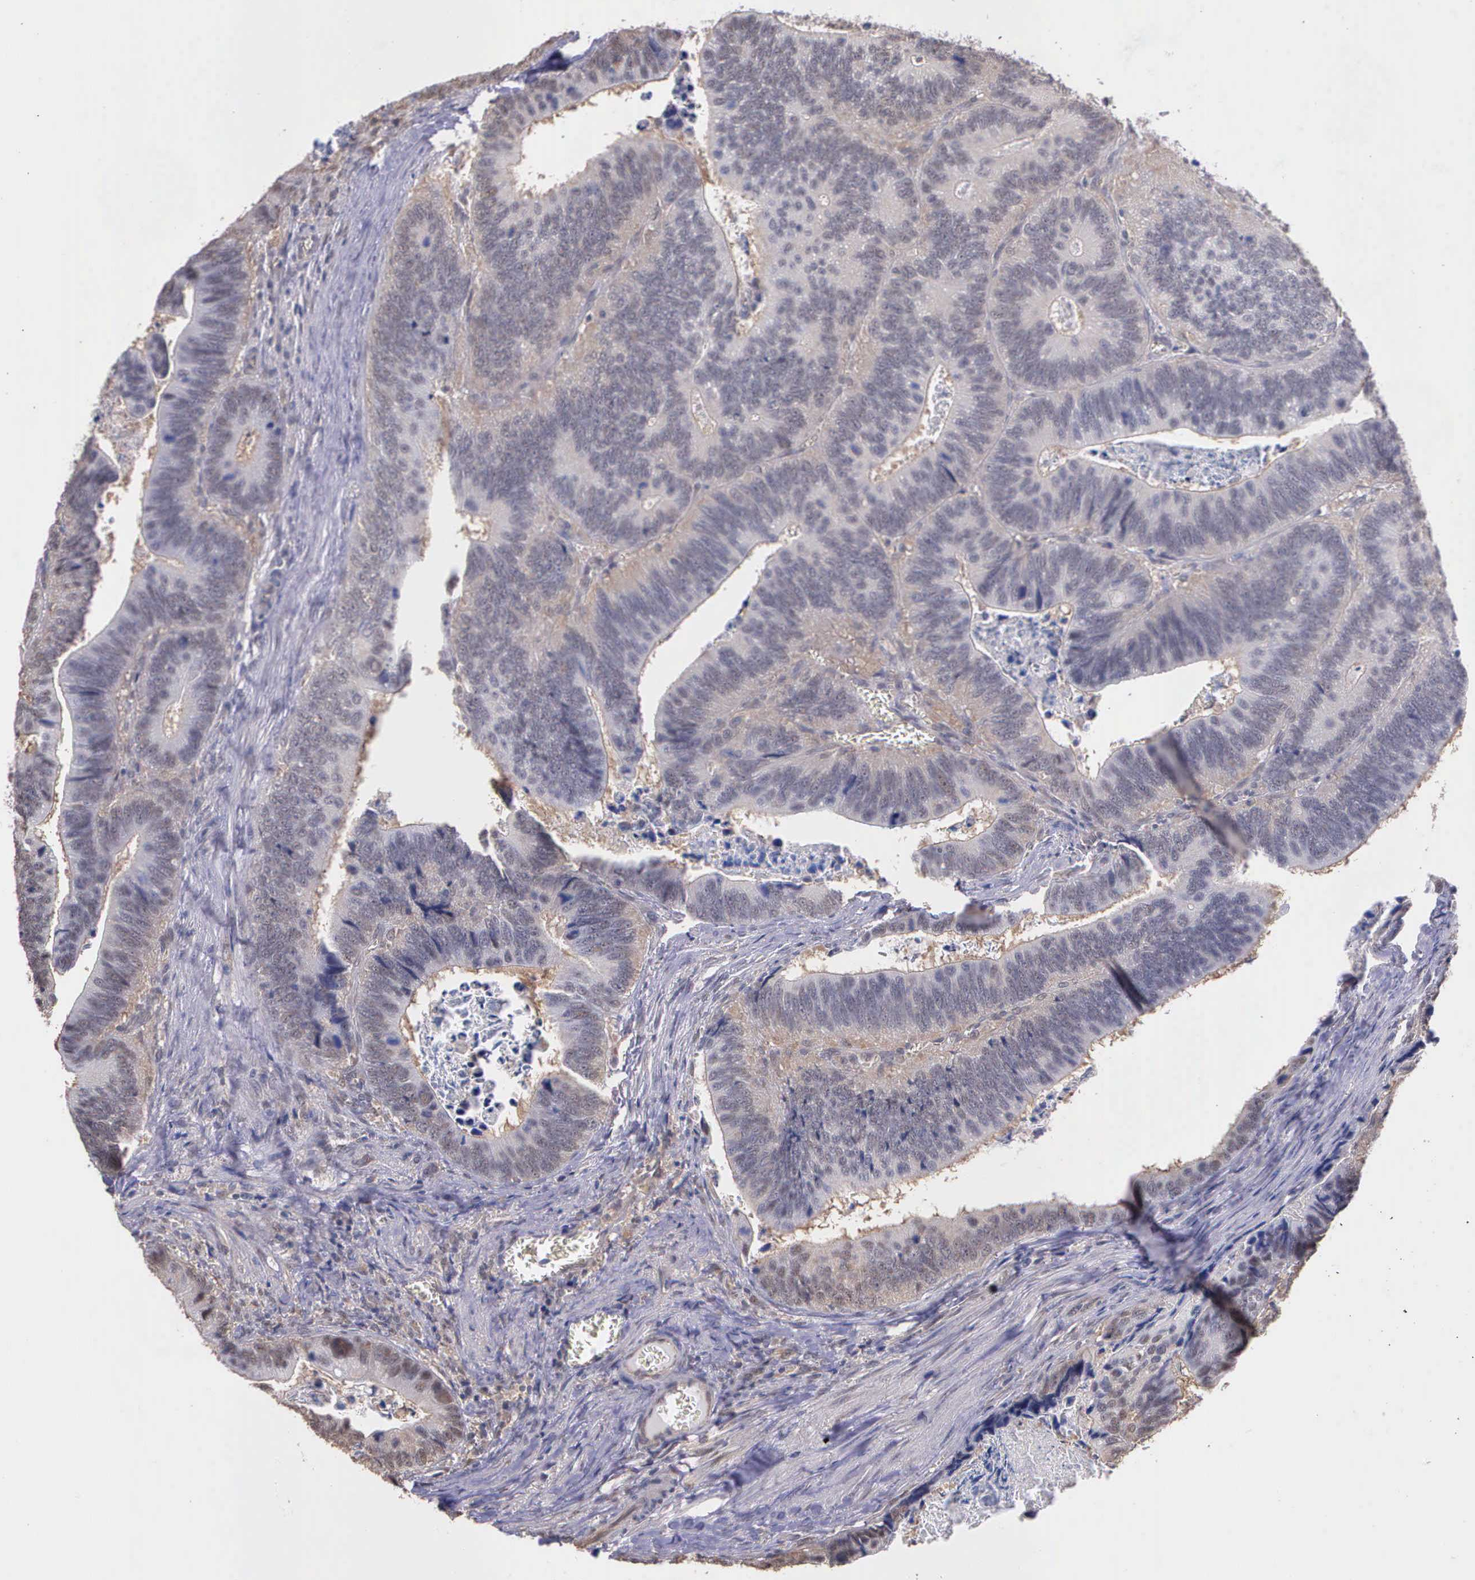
{"staining": {"intensity": "weak", "quantity": ">75%", "location": "cytoplasmic/membranous"}, "tissue": "colorectal cancer", "cell_type": "Tumor cells", "image_type": "cancer", "snomed": [{"axis": "morphology", "description": "Adenocarcinoma, NOS"}, {"axis": "topography", "description": "Colon"}], "caption": "This is a photomicrograph of immunohistochemistry staining of colorectal cancer (adenocarcinoma), which shows weak staining in the cytoplasmic/membranous of tumor cells.", "gene": "PSMC1", "patient": {"sex": "male", "age": 72}}